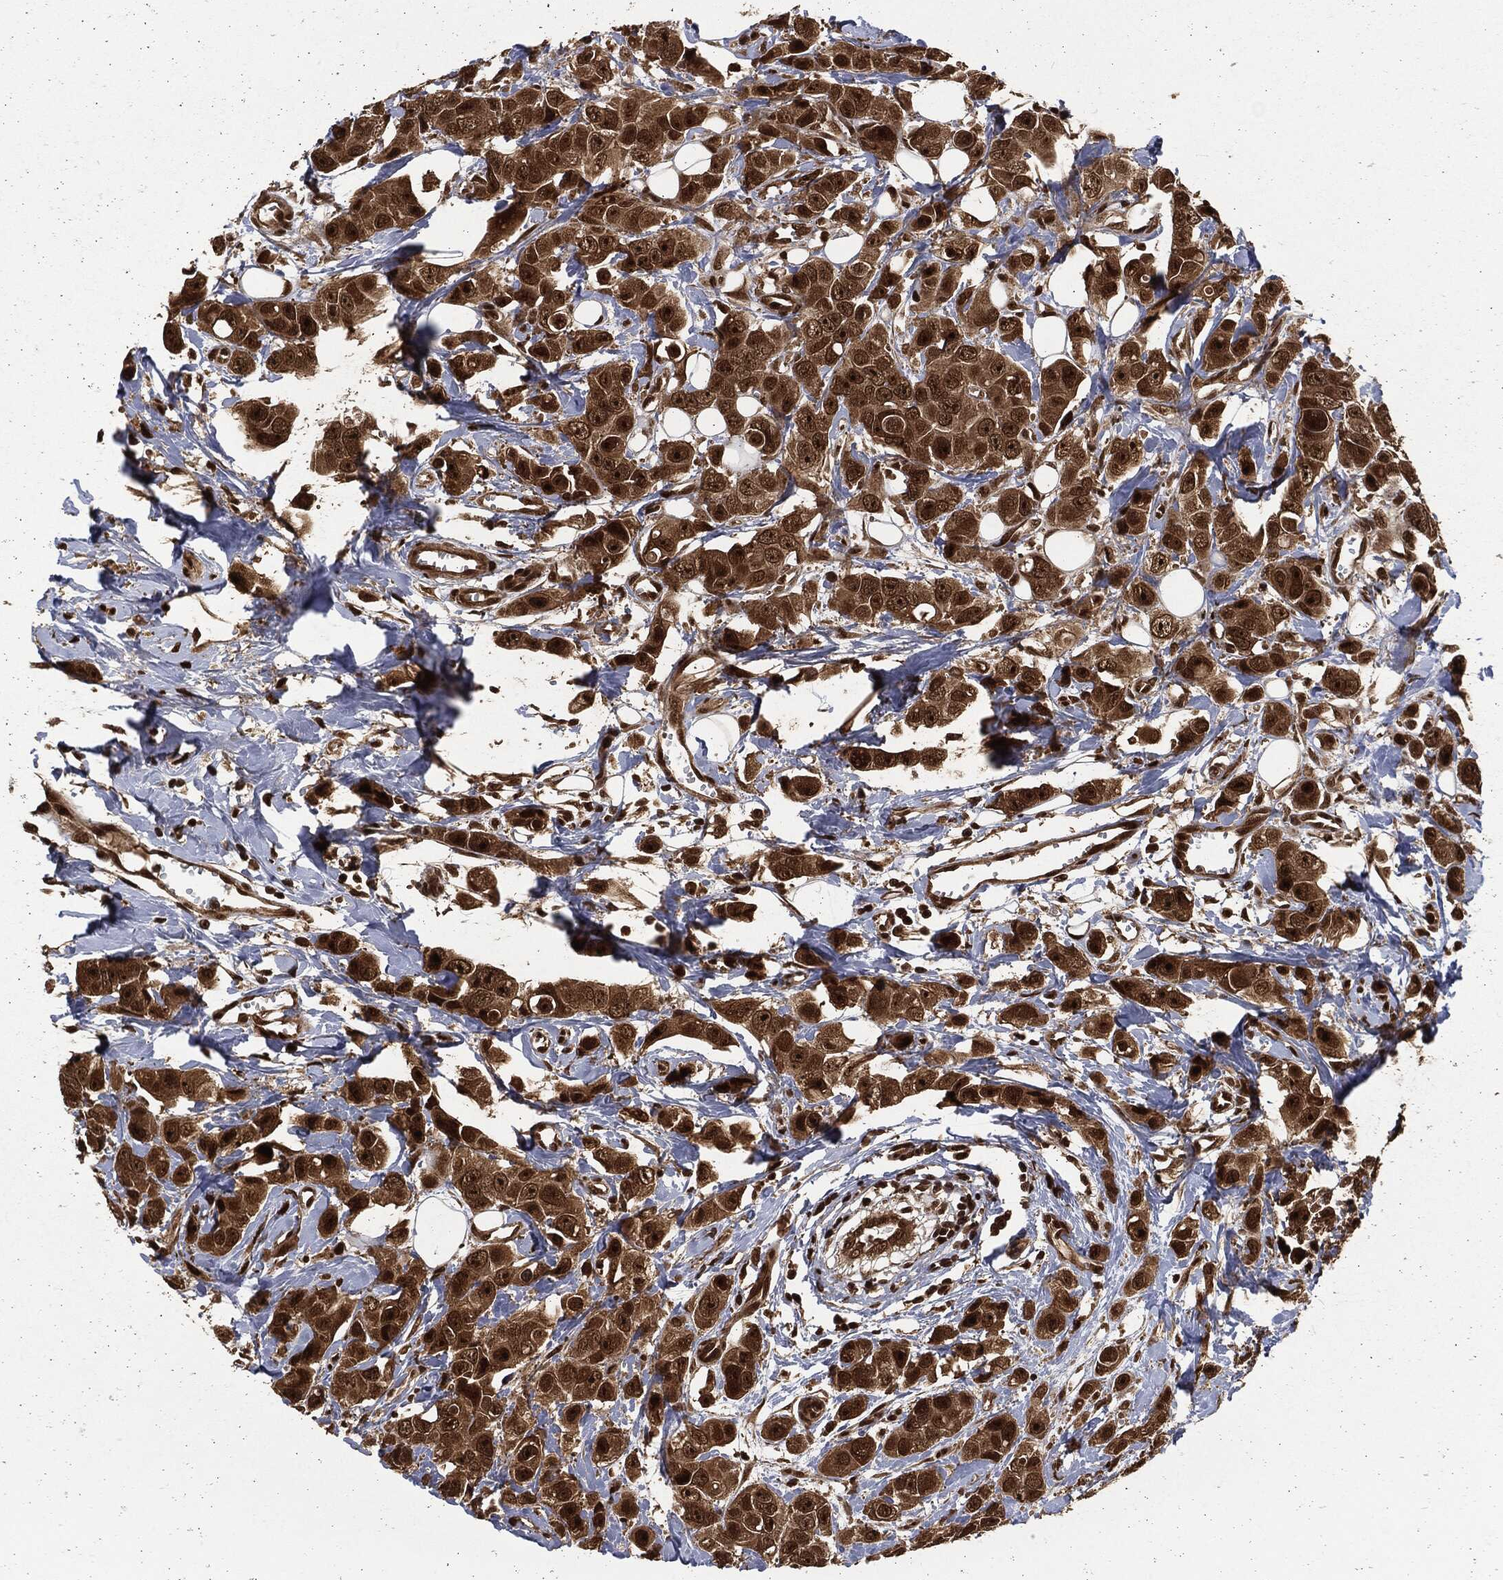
{"staining": {"intensity": "strong", "quantity": ">75%", "location": "cytoplasmic/membranous,nuclear"}, "tissue": "breast cancer", "cell_type": "Tumor cells", "image_type": "cancer", "snomed": [{"axis": "morphology", "description": "Duct carcinoma"}, {"axis": "topography", "description": "Breast"}], "caption": "Human breast cancer (infiltrating ductal carcinoma) stained for a protein (brown) demonstrates strong cytoplasmic/membranous and nuclear positive staining in approximately >75% of tumor cells.", "gene": "NGRN", "patient": {"sex": "female", "age": 35}}